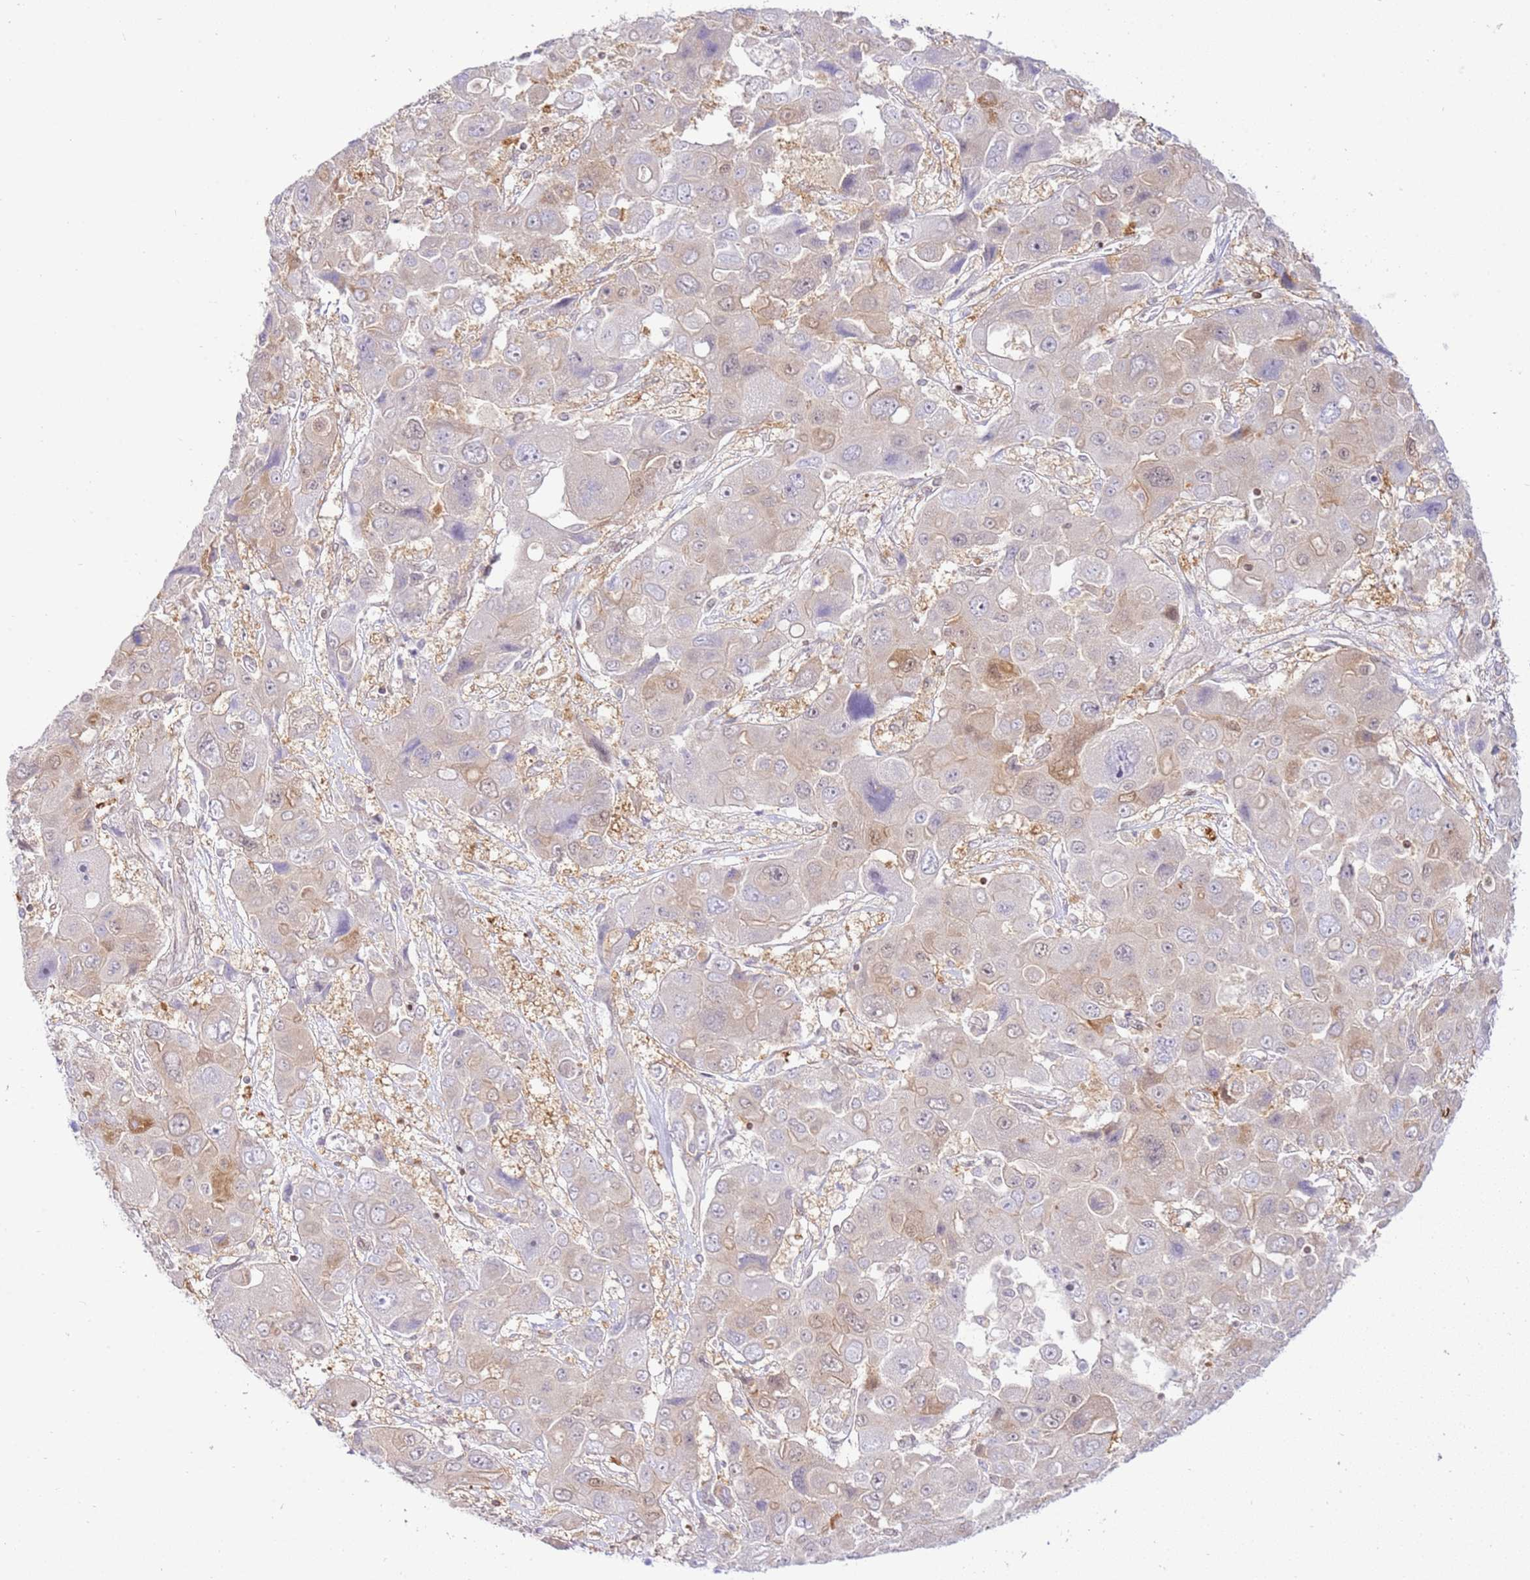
{"staining": {"intensity": "weak", "quantity": "<25%", "location": "nuclear"}, "tissue": "liver cancer", "cell_type": "Tumor cells", "image_type": "cancer", "snomed": [{"axis": "morphology", "description": "Cholangiocarcinoma"}, {"axis": "topography", "description": "Liver"}], "caption": "This is an immunohistochemistry micrograph of liver cancer (cholangiocarcinoma). There is no staining in tumor cells.", "gene": "TRIM37", "patient": {"sex": "male", "age": 67}}